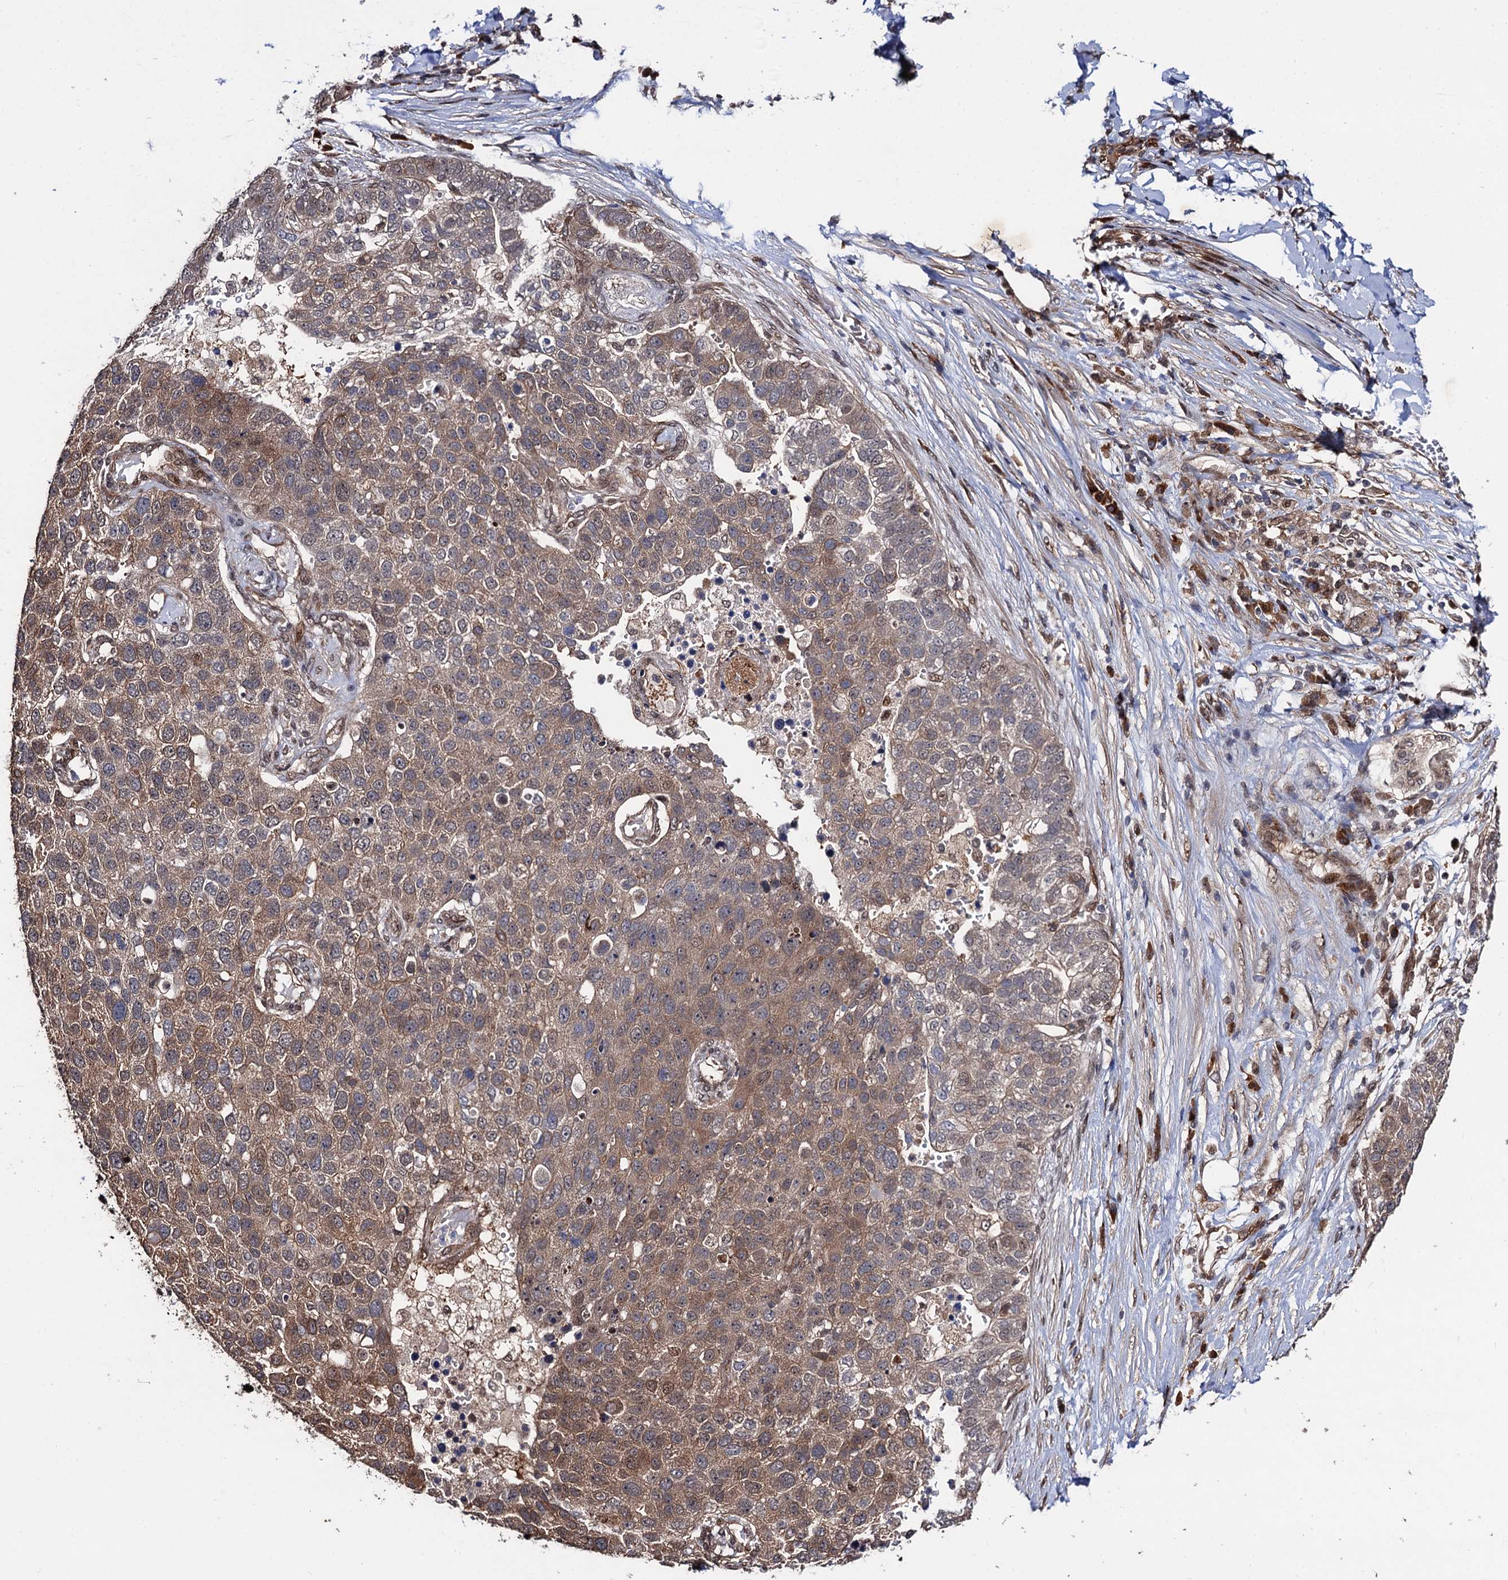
{"staining": {"intensity": "moderate", "quantity": ">75%", "location": "cytoplasmic/membranous"}, "tissue": "pancreatic cancer", "cell_type": "Tumor cells", "image_type": "cancer", "snomed": [{"axis": "morphology", "description": "Adenocarcinoma, NOS"}, {"axis": "topography", "description": "Pancreas"}], "caption": "Protein expression analysis of pancreatic adenocarcinoma exhibits moderate cytoplasmic/membranous positivity in about >75% of tumor cells.", "gene": "CDC23", "patient": {"sex": "female", "age": 61}}